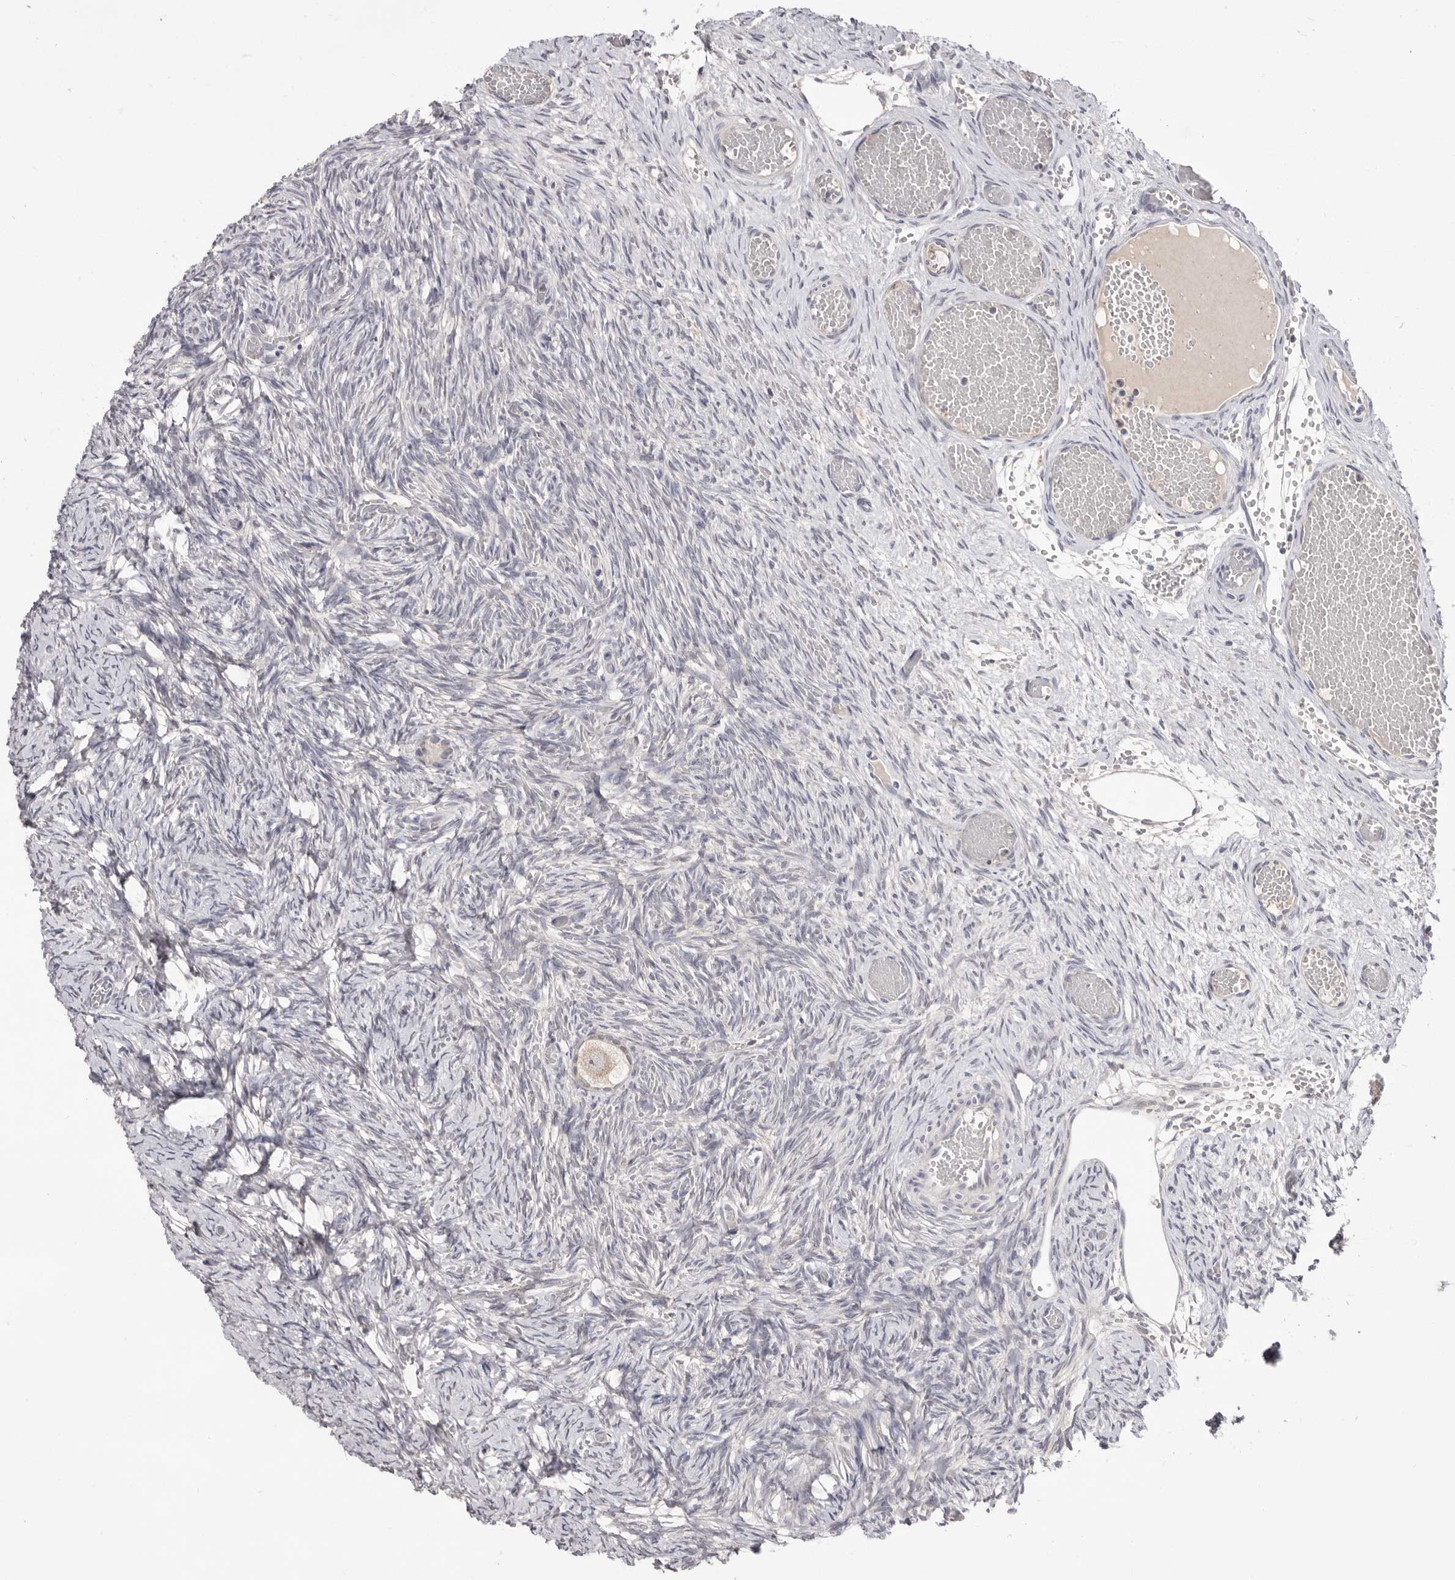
{"staining": {"intensity": "weak", "quantity": ">75%", "location": "cytoplasmic/membranous"}, "tissue": "ovary", "cell_type": "Follicle cells", "image_type": "normal", "snomed": [{"axis": "morphology", "description": "Adenocarcinoma, NOS"}, {"axis": "topography", "description": "Endometrium"}], "caption": "The immunohistochemical stain labels weak cytoplasmic/membranous staining in follicle cells of benign ovary. The staining was performed using DAB, with brown indicating positive protein expression. Nuclei are stained blue with hematoxylin.", "gene": "DOP1A", "patient": {"sex": "female", "age": 32}}